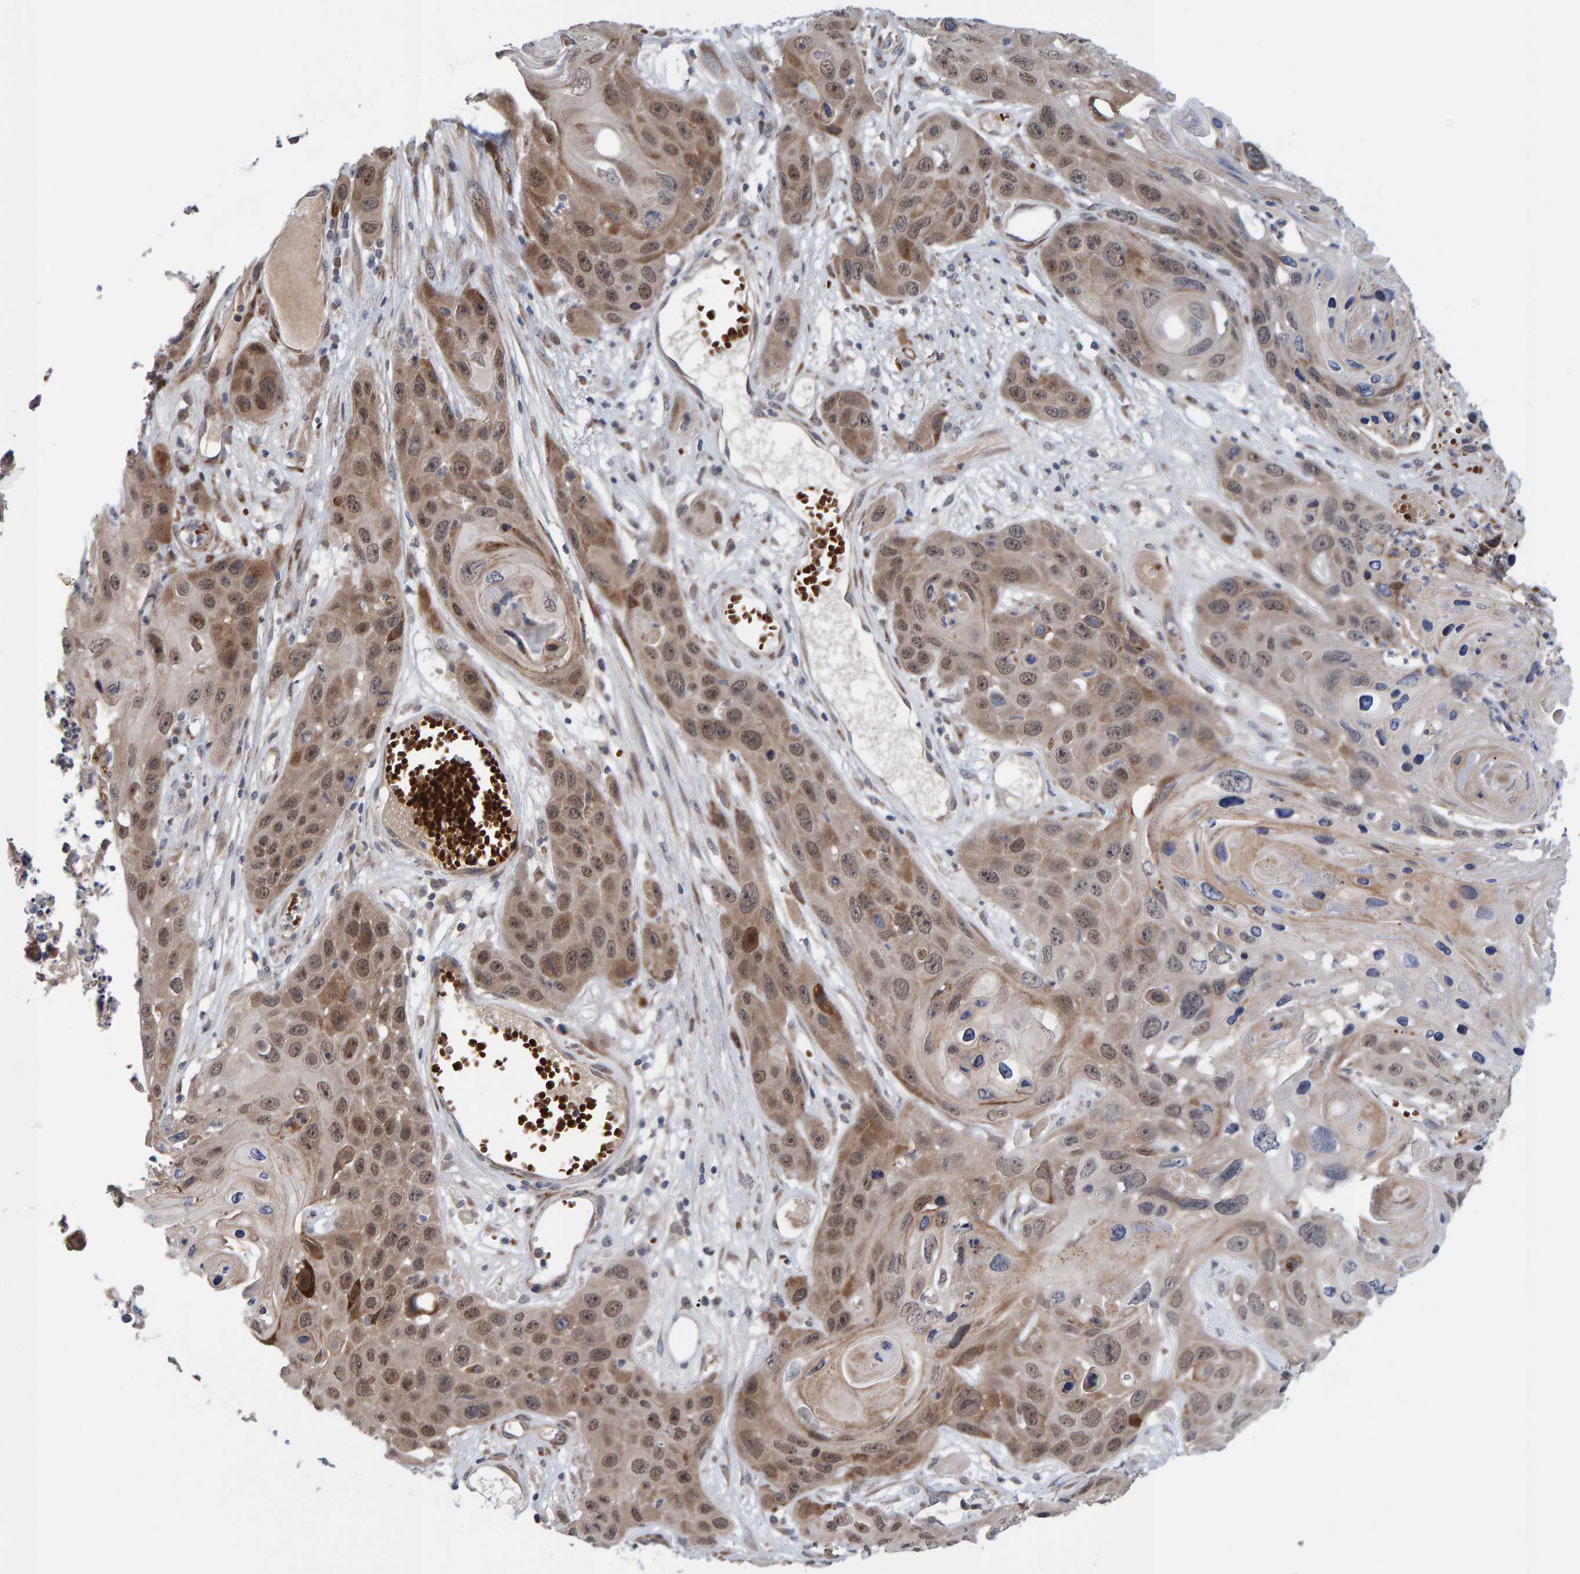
{"staining": {"intensity": "moderate", "quantity": ">75%", "location": "cytoplasmic/membranous,nuclear"}, "tissue": "skin cancer", "cell_type": "Tumor cells", "image_type": "cancer", "snomed": [{"axis": "morphology", "description": "Squamous cell carcinoma, NOS"}, {"axis": "topography", "description": "Skin"}], "caption": "This photomicrograph reveals IHC staining of human skin cancer, with medium moderate cytoplasmic/membranous and nuclear positivity in about >75% of tumor cells.", "gene": "MFSD6L", "patient": {"sex": "male", "age": 55}}